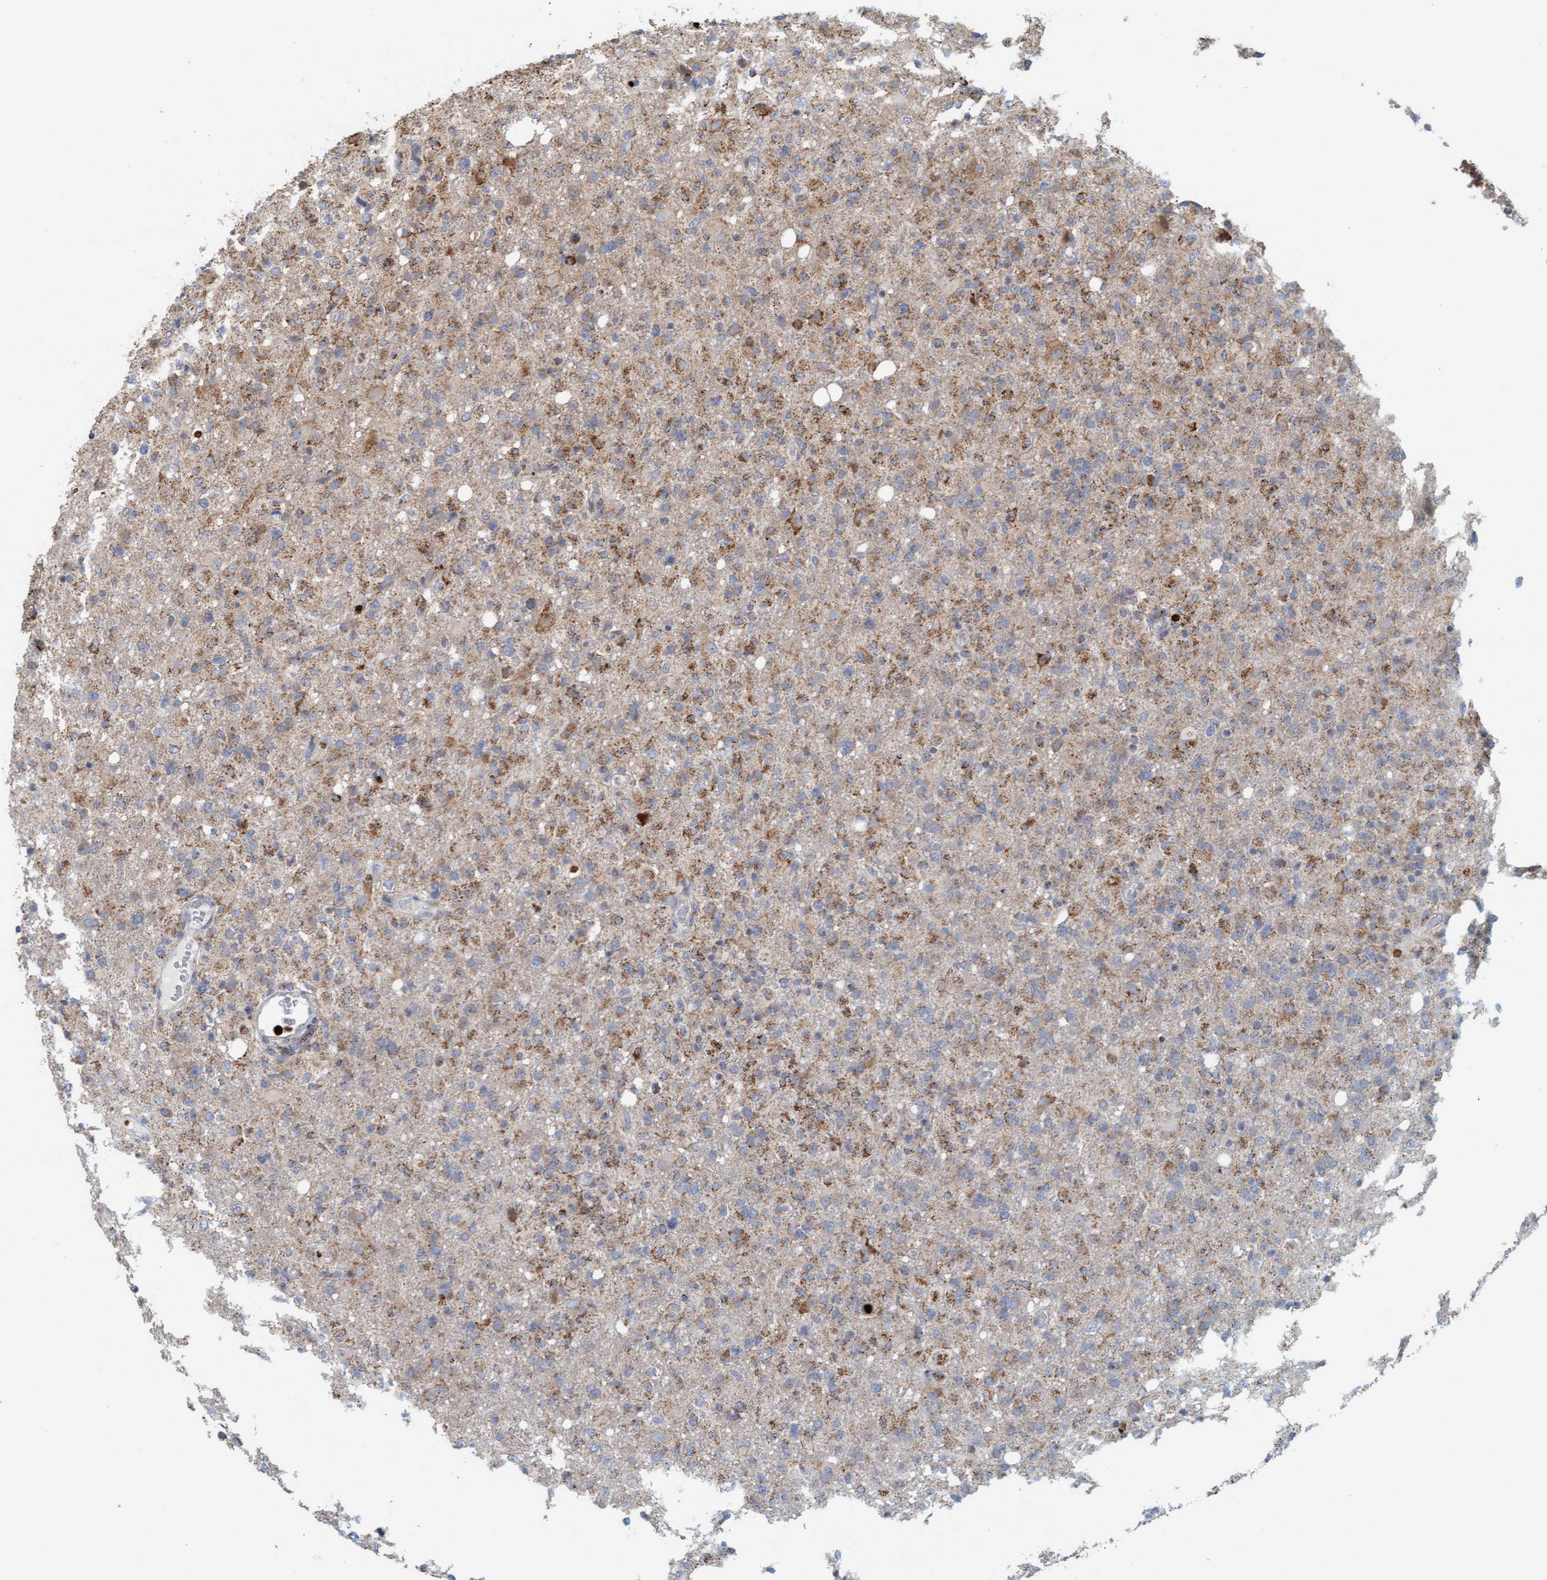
{"staining": {"intensity": "moderate", "quantity": "25%-75%", "location": "cytoplasmic/membranous"}, "tissue": "glioma", "cell_type": "Tumor cells", "image_type": "cancer", "snomed": [{"axis": "morphology", "description": "Glioma, malignant, High grade"}, {"axis": "topography", "description": "Brain"}], "caption": "Immunohistochemical staining of human glioma shows moderate cytoplasmic/membranous protein staining in about 25%-75% of tumor cells.", "gene": "B9D1", "patient": {"sex": "female", "age": 57}}